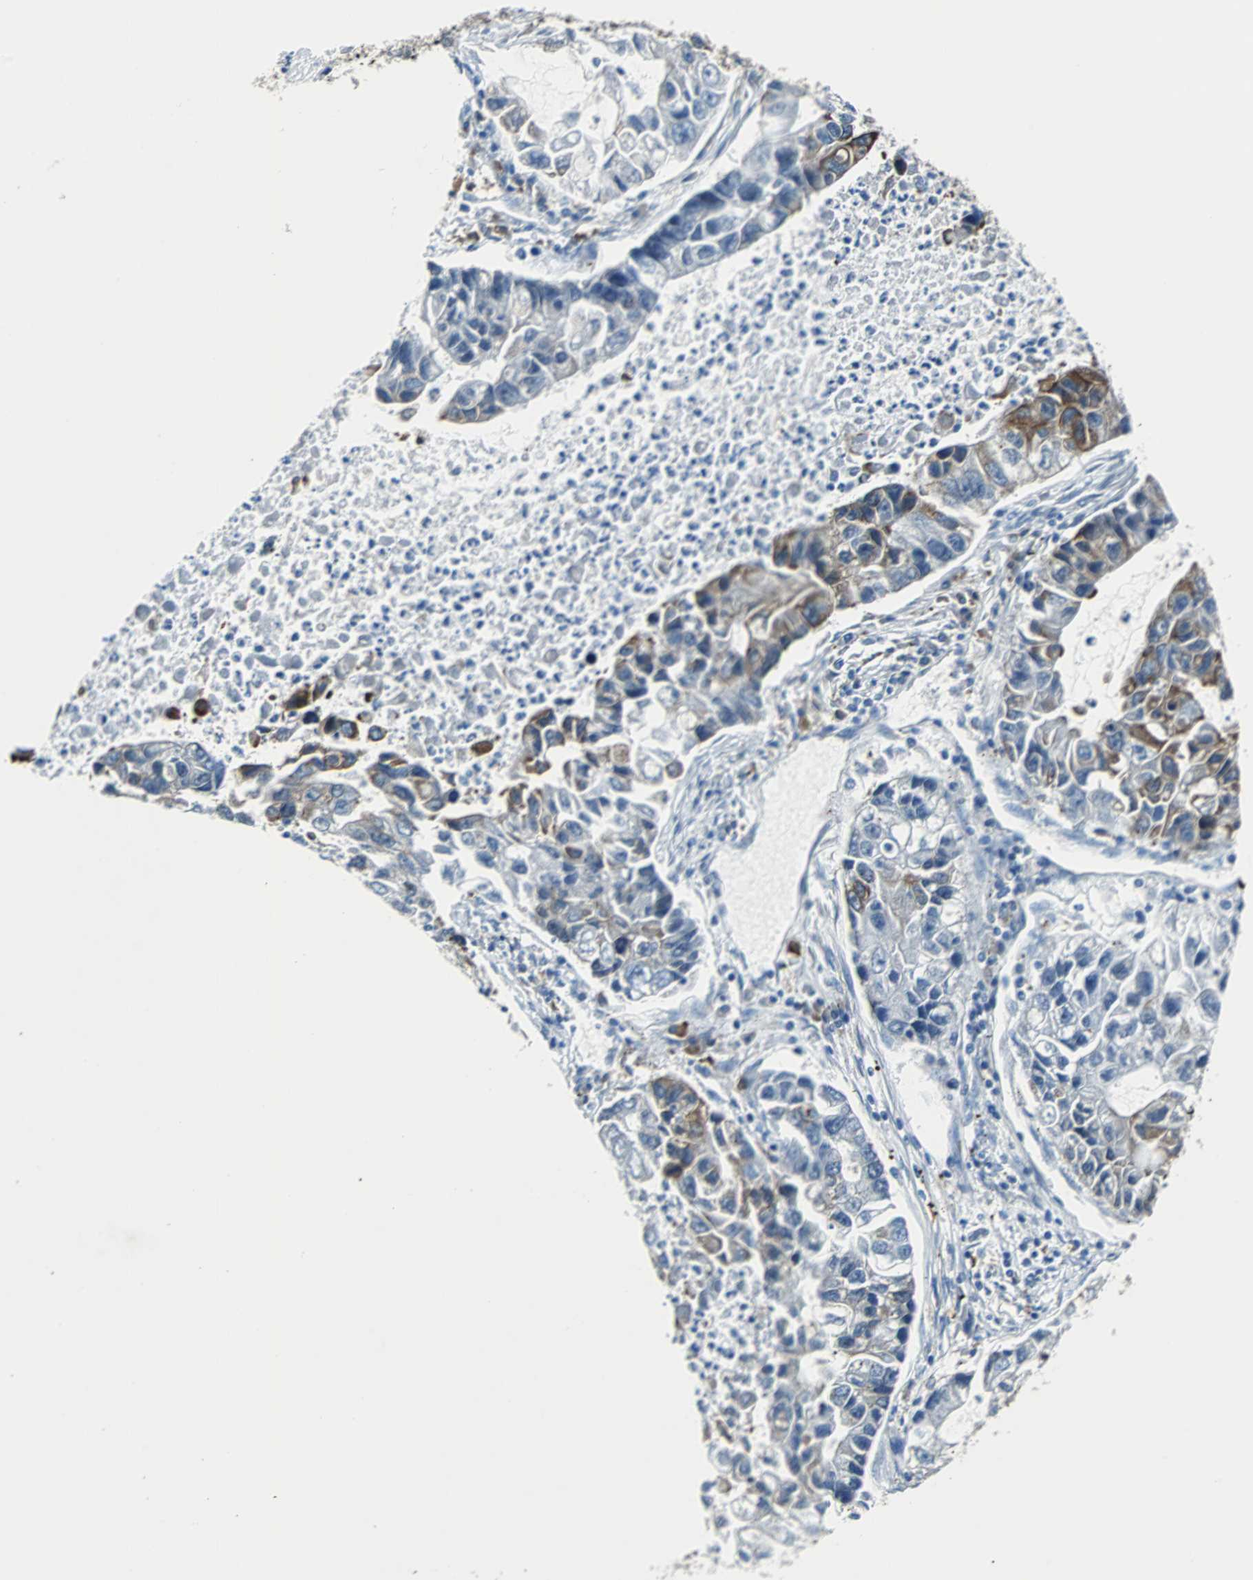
{"staining": {"intensity": "moderate", "quantity": "<25%", "location": "cytoplasmic/membranous"}, "tissue": "lung cancer", "cell_type": "Tumor cells", "image_type": "cancer", "snomed": [{"axis": "morphology", "description": "Adenocarcinoma, NOS"}, {"axis": "topography", "description": "Lung"}], "caption": "Immunohistochemical staining of lung cancer (adenocarcinoma) shows low levels of moderate cytoplasmic/membranous protein positivity in about <25% of tumor cells. Nuclei are stained in blue.", "gene": "USP28", "patient": {"sex": "female", "age": 51}}